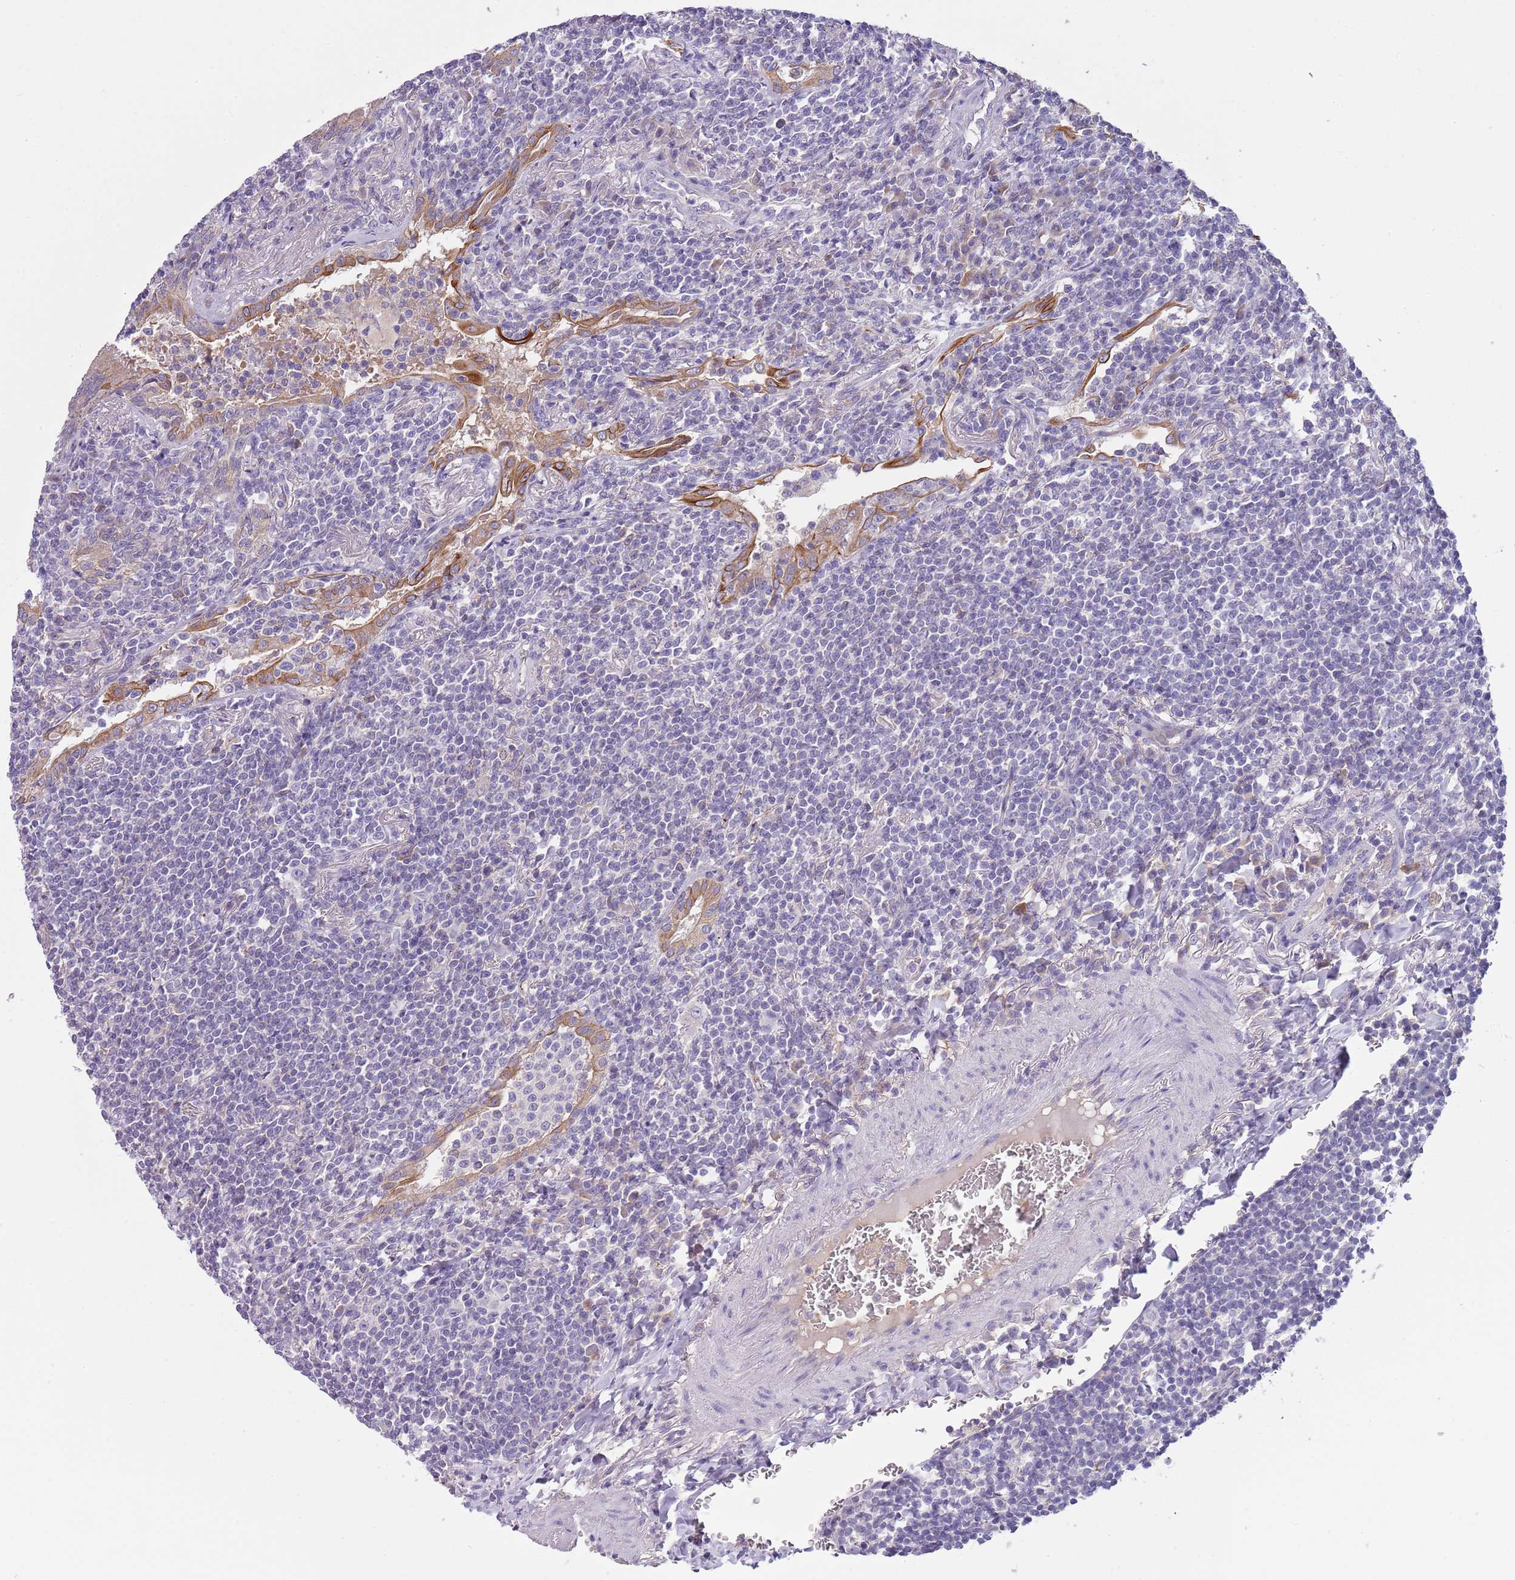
{"staining": {"intensity": "negative", "quantity": "none", "location": "none"}, "tissue": "lymphoma", "cell_type": "Tumor cells", "image_type": "cancer", "snomed": [{"axis": "morphology", "description": "Malignant lymphoma, non-Hodgkin's type, Low grade"}, {"axis": "topography", "description": "Lung"}], "caption": "Immunohistochemical staining of human malignant lymphoma, non-Hodgkin's type (low-grade) displays no significant positivity in tumor cells.", "gene": "HES3", "patient": {"sex": "female", "age": 71}}